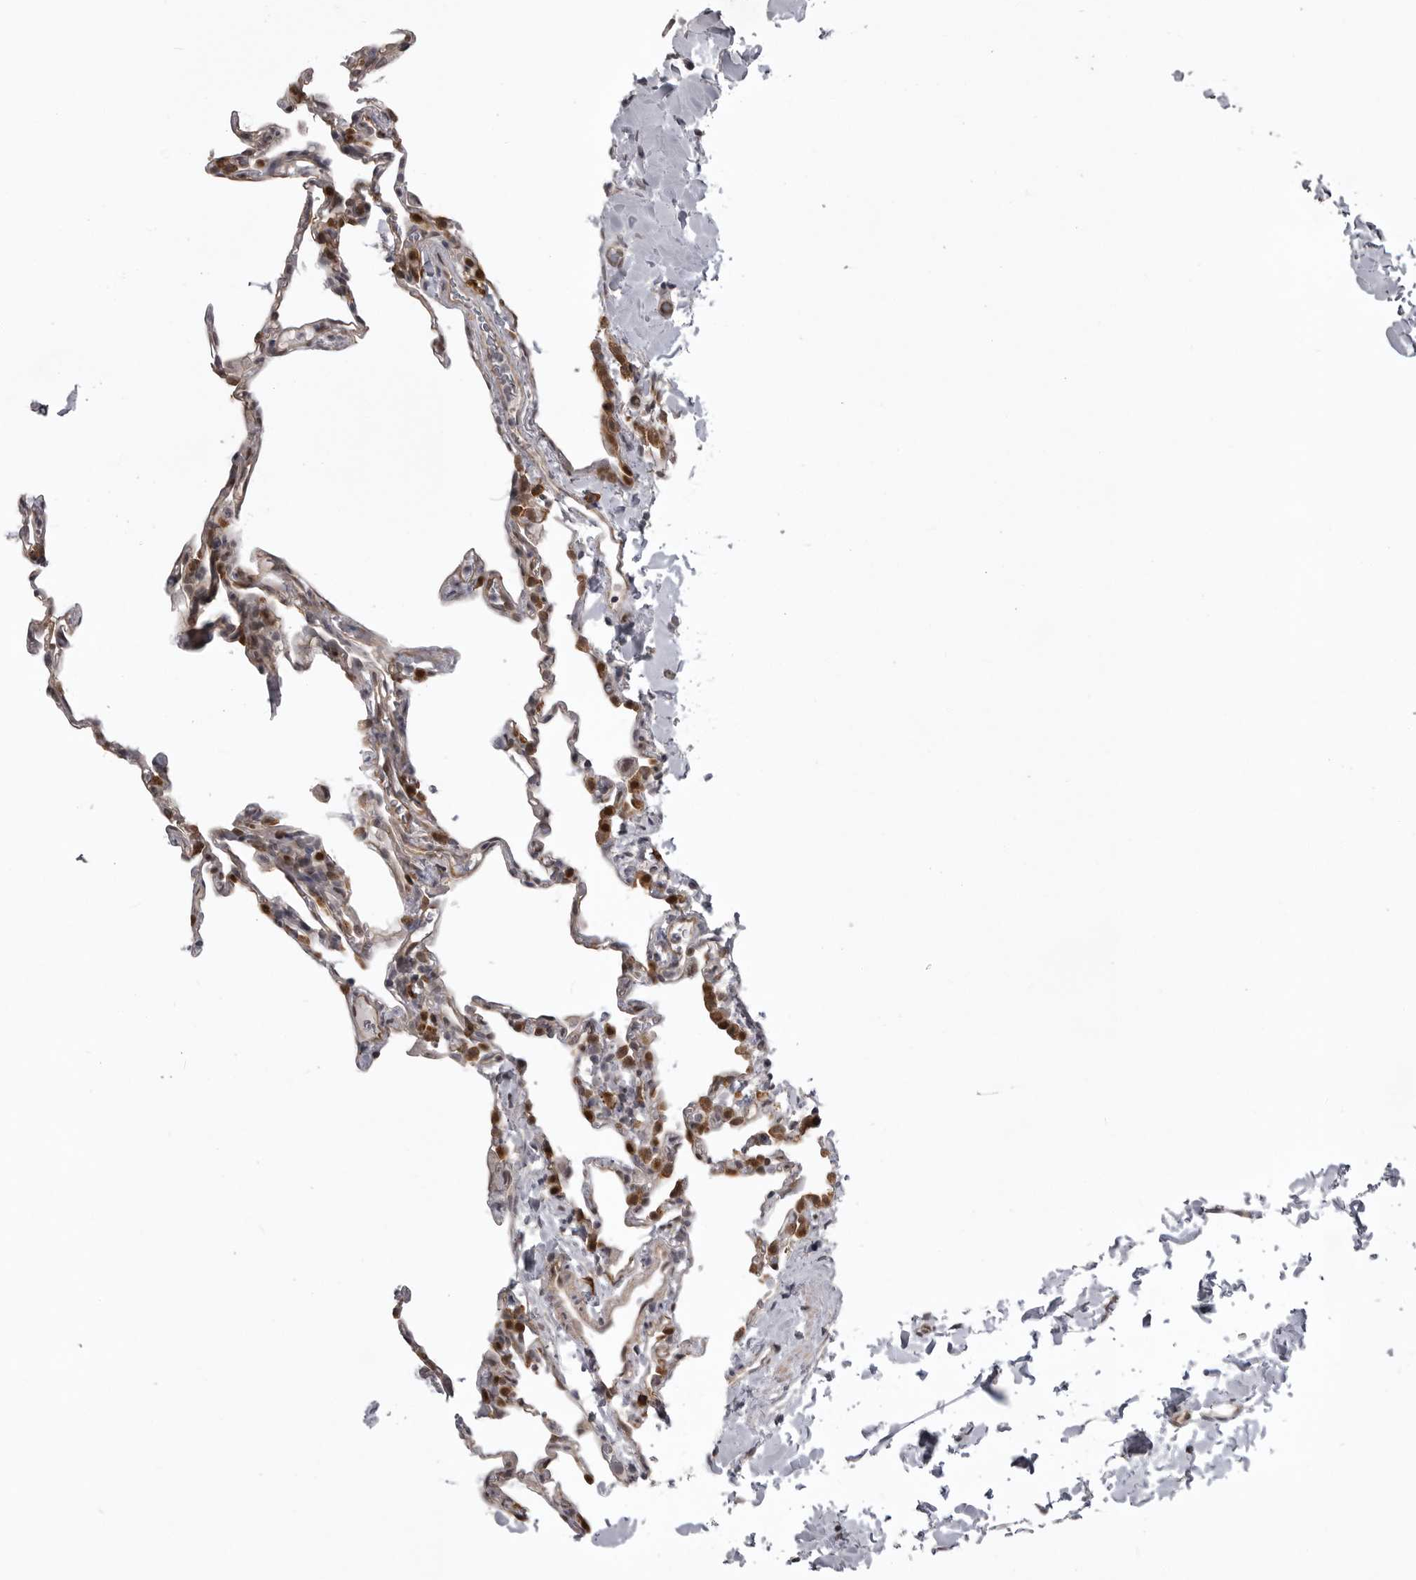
{"staining": {"intensity": "moderate", "quantity": "25%-75%", "location": "cytoplasmic/membranous,nuclear"}, "tissue": "lung", "cell_type": "Alveolar cells", "image_type": "normal", "snomed": [{"axis": "morphology", "description": "Normal tissue, NOS"}, {"axis": "topography", "description": "Lung"}], "caption": "Alveolar cells reveal medium levels of moderate cytoplasmic/membranous,nuclear positivity in approximately 25%-75% of cells in normal human lung.", "gene": "SNX16", "patient": {"sex": "male", "age": 20}}